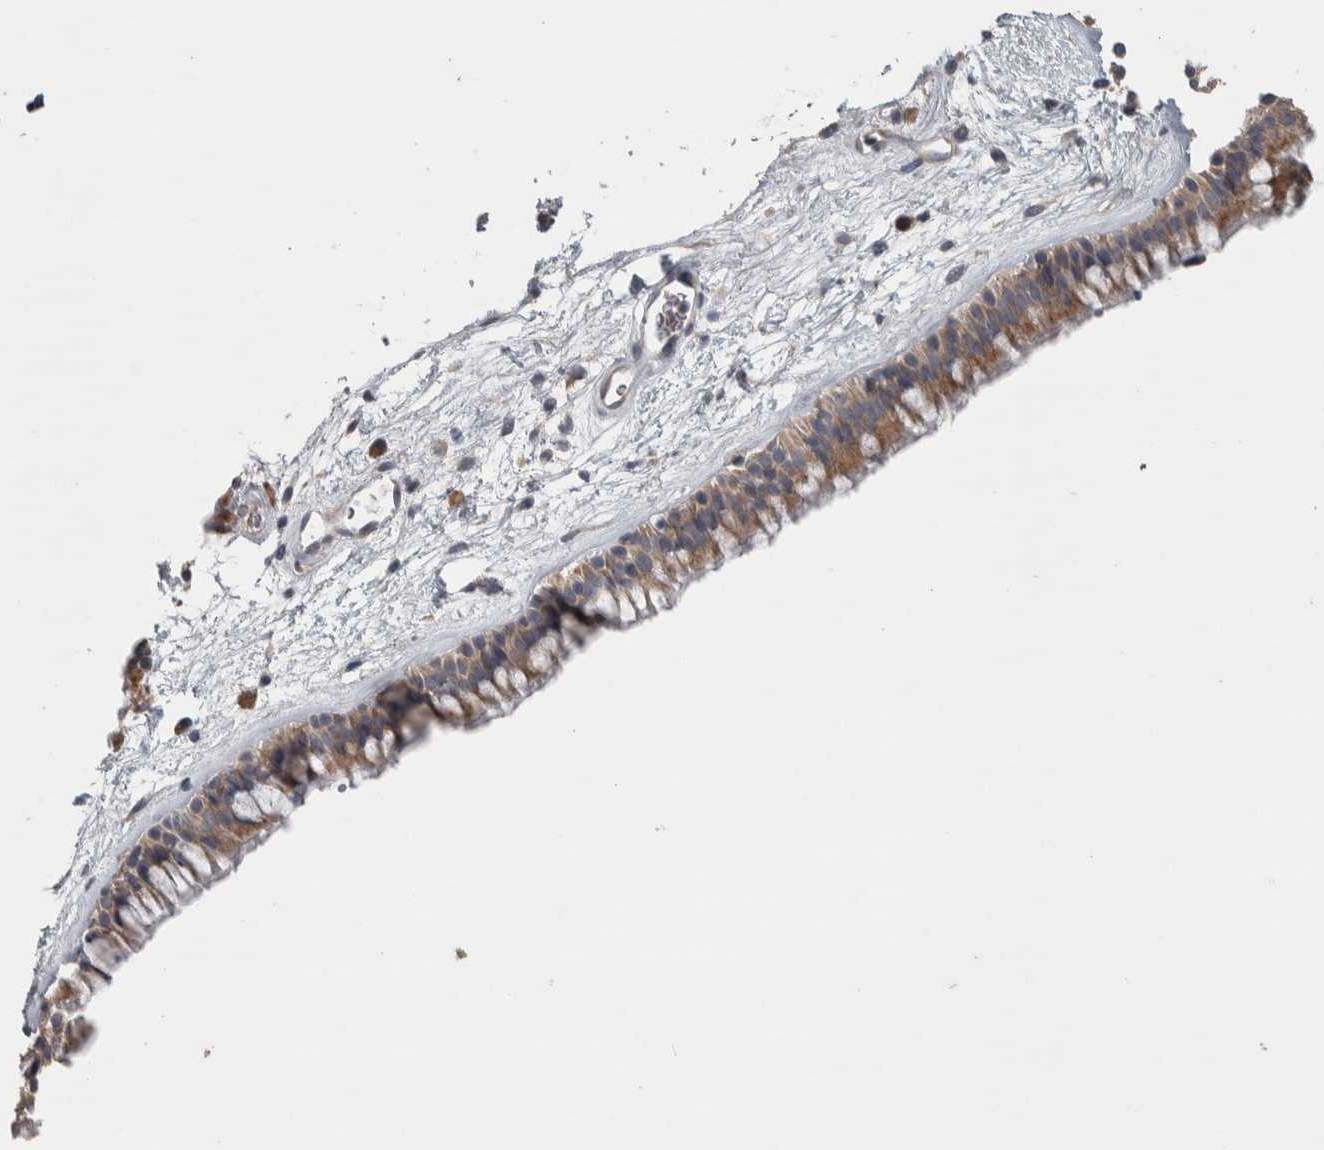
{"staining": {"intensity": "moderate", "quantity": "25%-75%", "location": "cytoplasmic/membranous"}, "tissue": "nasopharynx", "cell_type": "Respiratory epithelial cells", "image_type": "normal", "snomed": [{"axis": "morphology", "description": "Normal tissue, NOS"}, {"axis": "morphology", "description": "Inflammation, NOS"}, {"axis": "topography", "description": "Nasopharynx"}], "caption": "The histopathology image exhibits staining of benign nasopharynx, revealing moderate cytoplasmic/membranous protein staining (brown color) within respiratory epithelial cells.", "gene": "SRP68", "patient": {"sex": "male", "age": 48}}